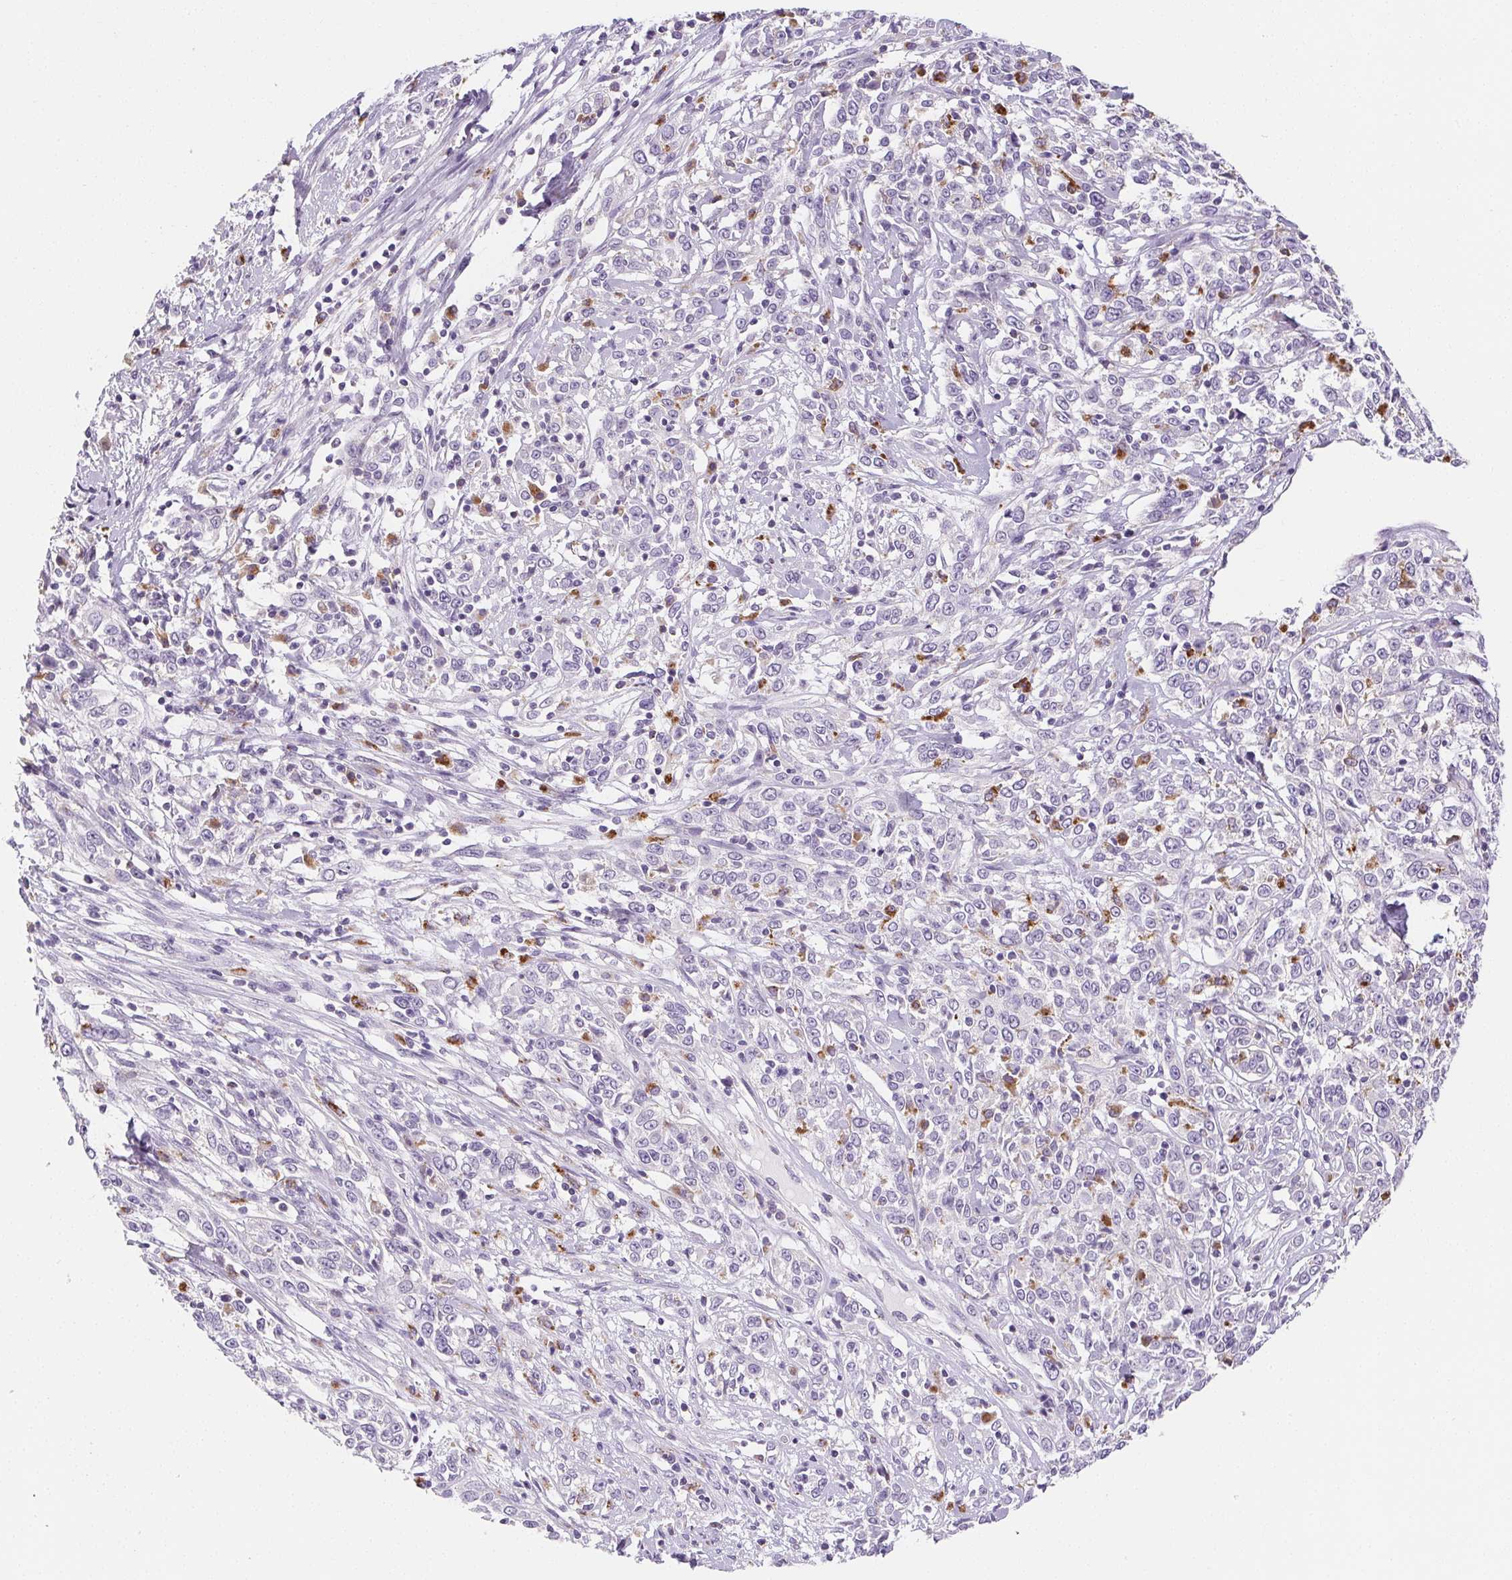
{"staining": {"intensity": "negative", "quantity": "none", "location": "none"}, "tissue": "cervical cancer", "cell_type": "Tumor cells", "image_type": "cancer", "snomed": [{"axis": "morphology", "description": "Adenocarcinoma, NOS"}, {"axis": "topography", "description": "Cervix"}], "caption": "The micrograph reveals no staining of tumor cells in cervical cancer.", "gene": "LIPA", "patient": {"sex": "female", "age": 40}}